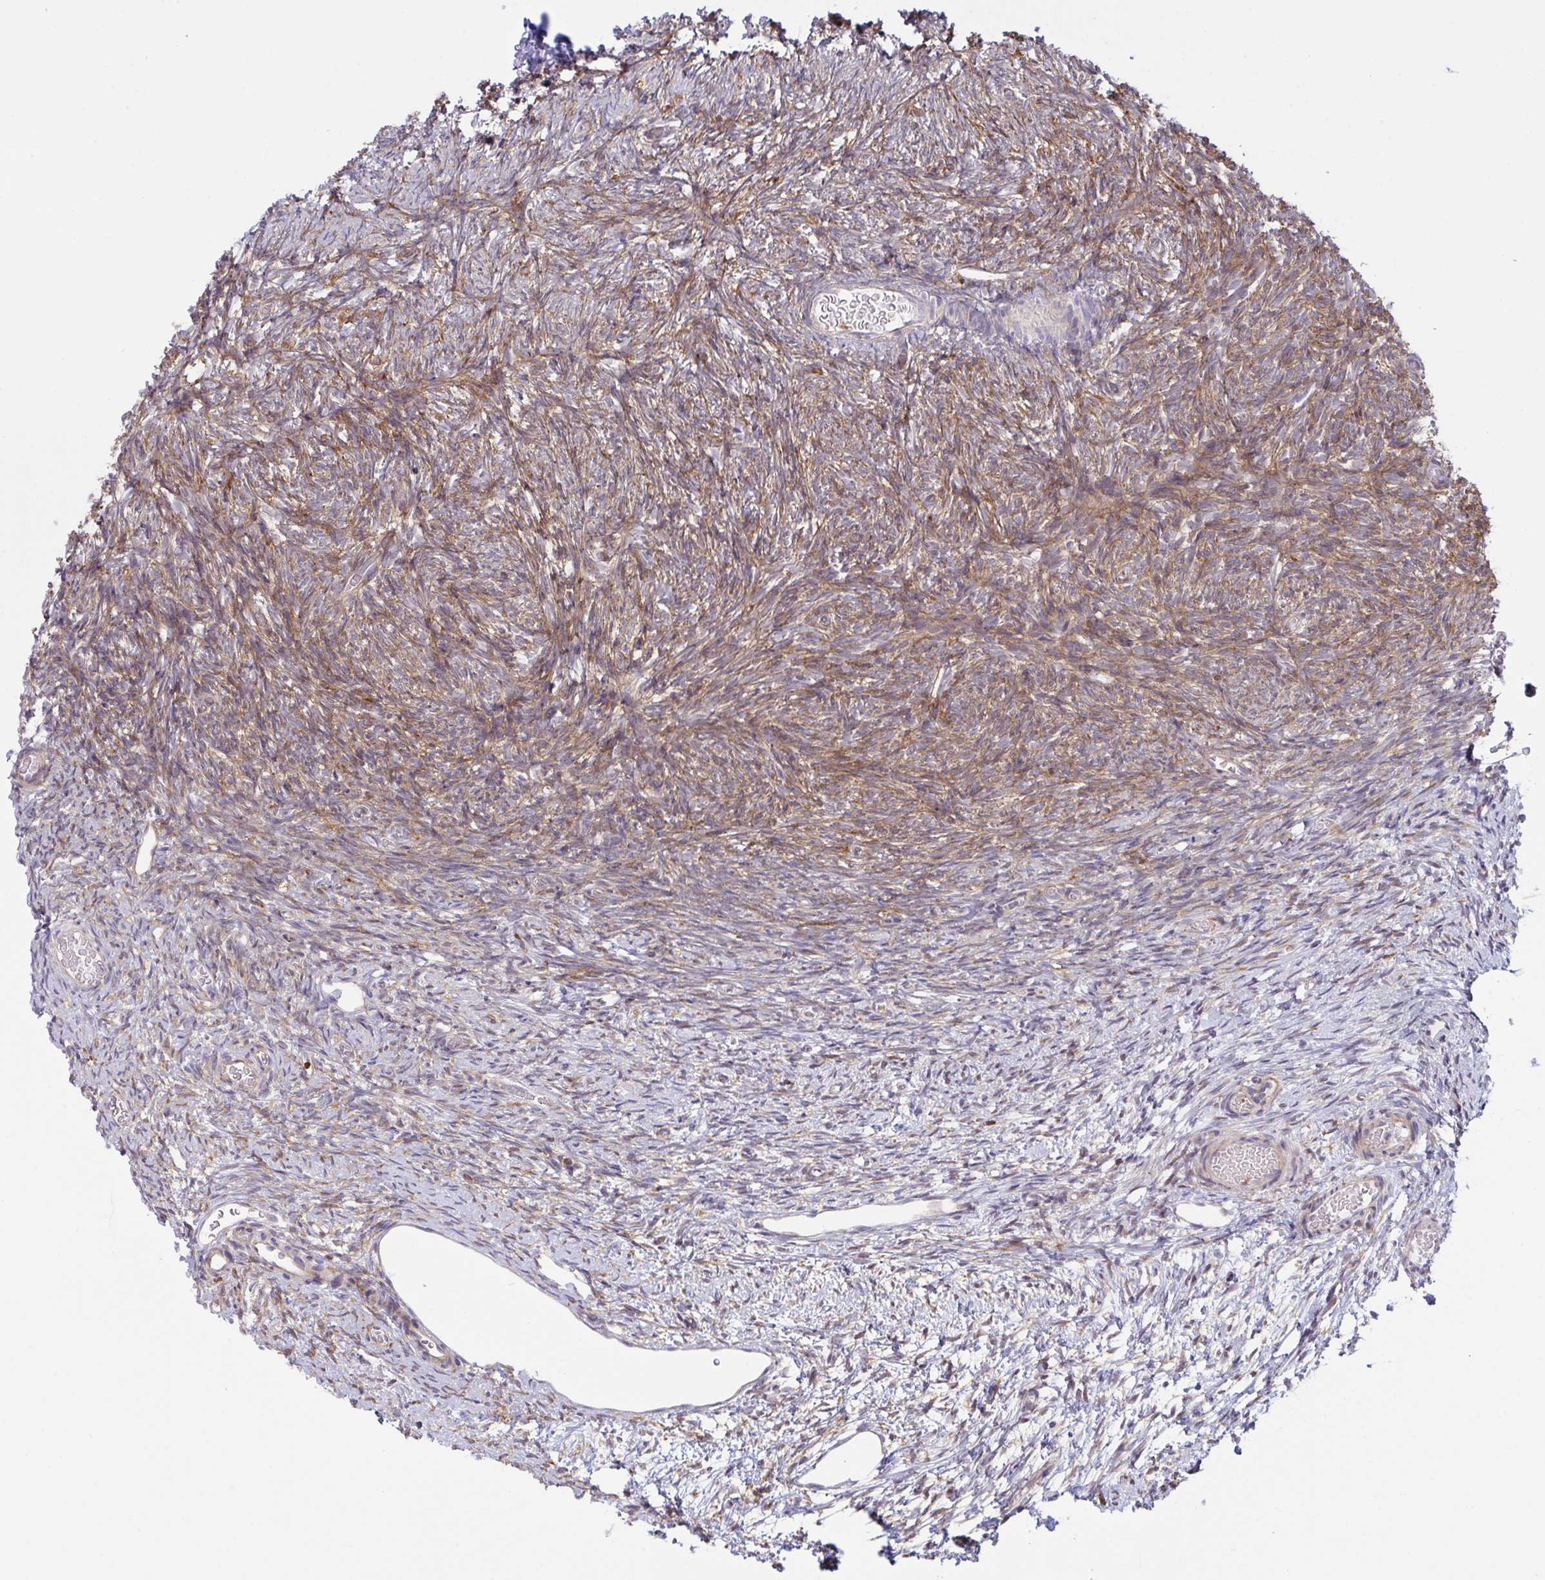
{"staining": {"intensity": "negative", "quantity": "none", "location": "none"}, "tissue": "ovary", "cell_type": "Follicle cells", "image_type": "normal", "snomed": [{"axis": "morphology", "description": "Normal tissue, NOS"}, {"axis": "topography", "description": "Ovary"}], "caption": "Benign ovary was stained to show a protein in brown. There is no significant positivity in follicle cells.", "gene": "TSC22D3", "patient": {"sex": "female", "age": 39}}